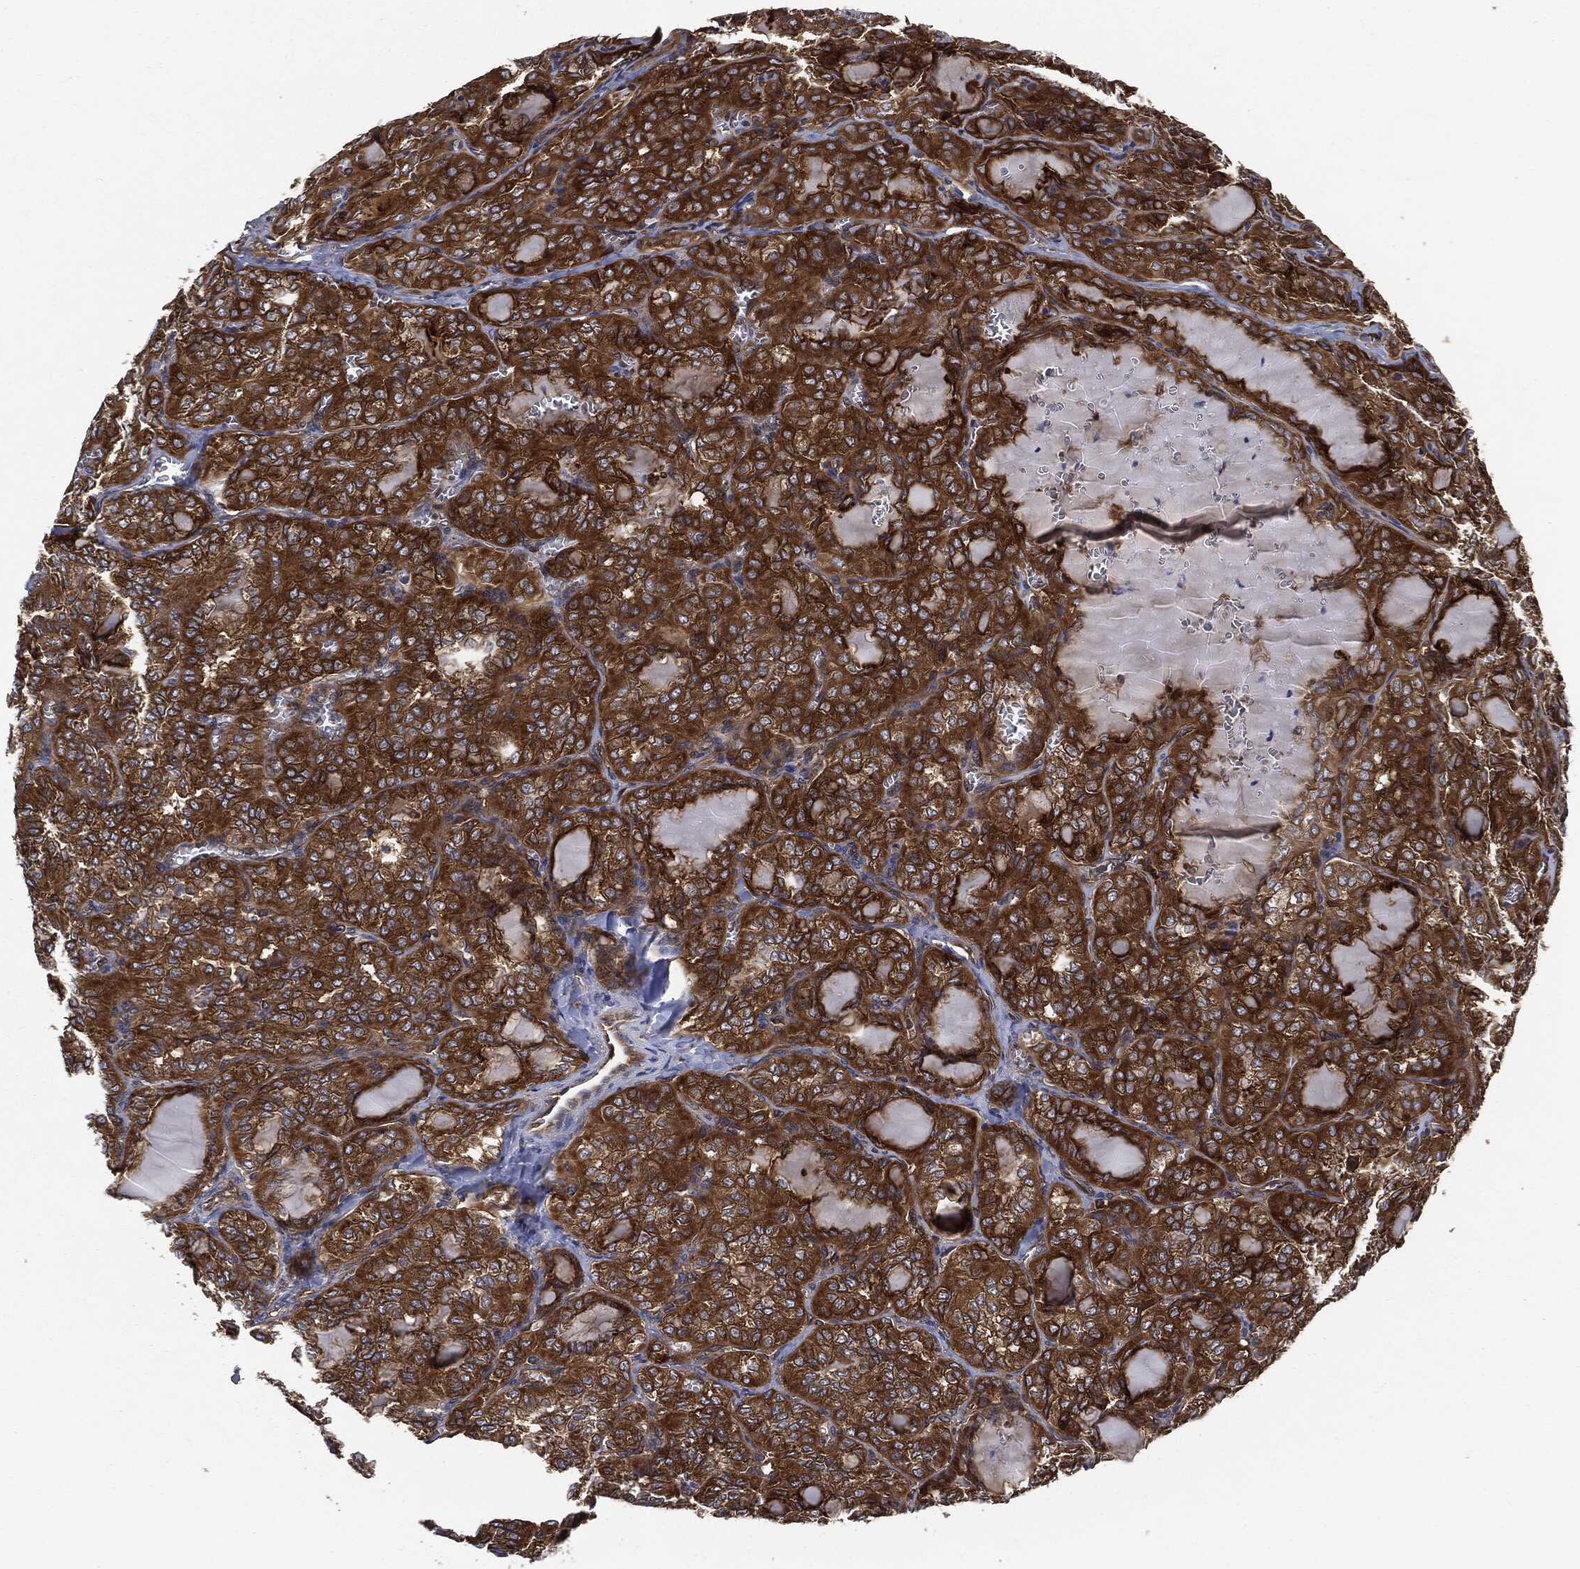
{"staining": {"intensity": "strong", "quantity": ">75%", "location": "cytoplasmic/membranous"}, "tissue": "thyroid cancer", "cell_type": "Tumor cells", "image_type": "cancer", "snomed": [{"axis": "morphology", "description": "Papillary adenocarcinoma, NOS"}, {"axis": "topography", "description": "Thyroid gland"}], "caption": "Immunohistochemical staining of papillary adenocarcinoma (thyroid) displays high levels of strong cytoplasmic/membranous expression in approximately >75% of tumor cells. (Brightfield microscopy of DAB IHC at high magnification).", "gene": "XPNPEP1", "patient": {"sex": "female", "age": 41}}